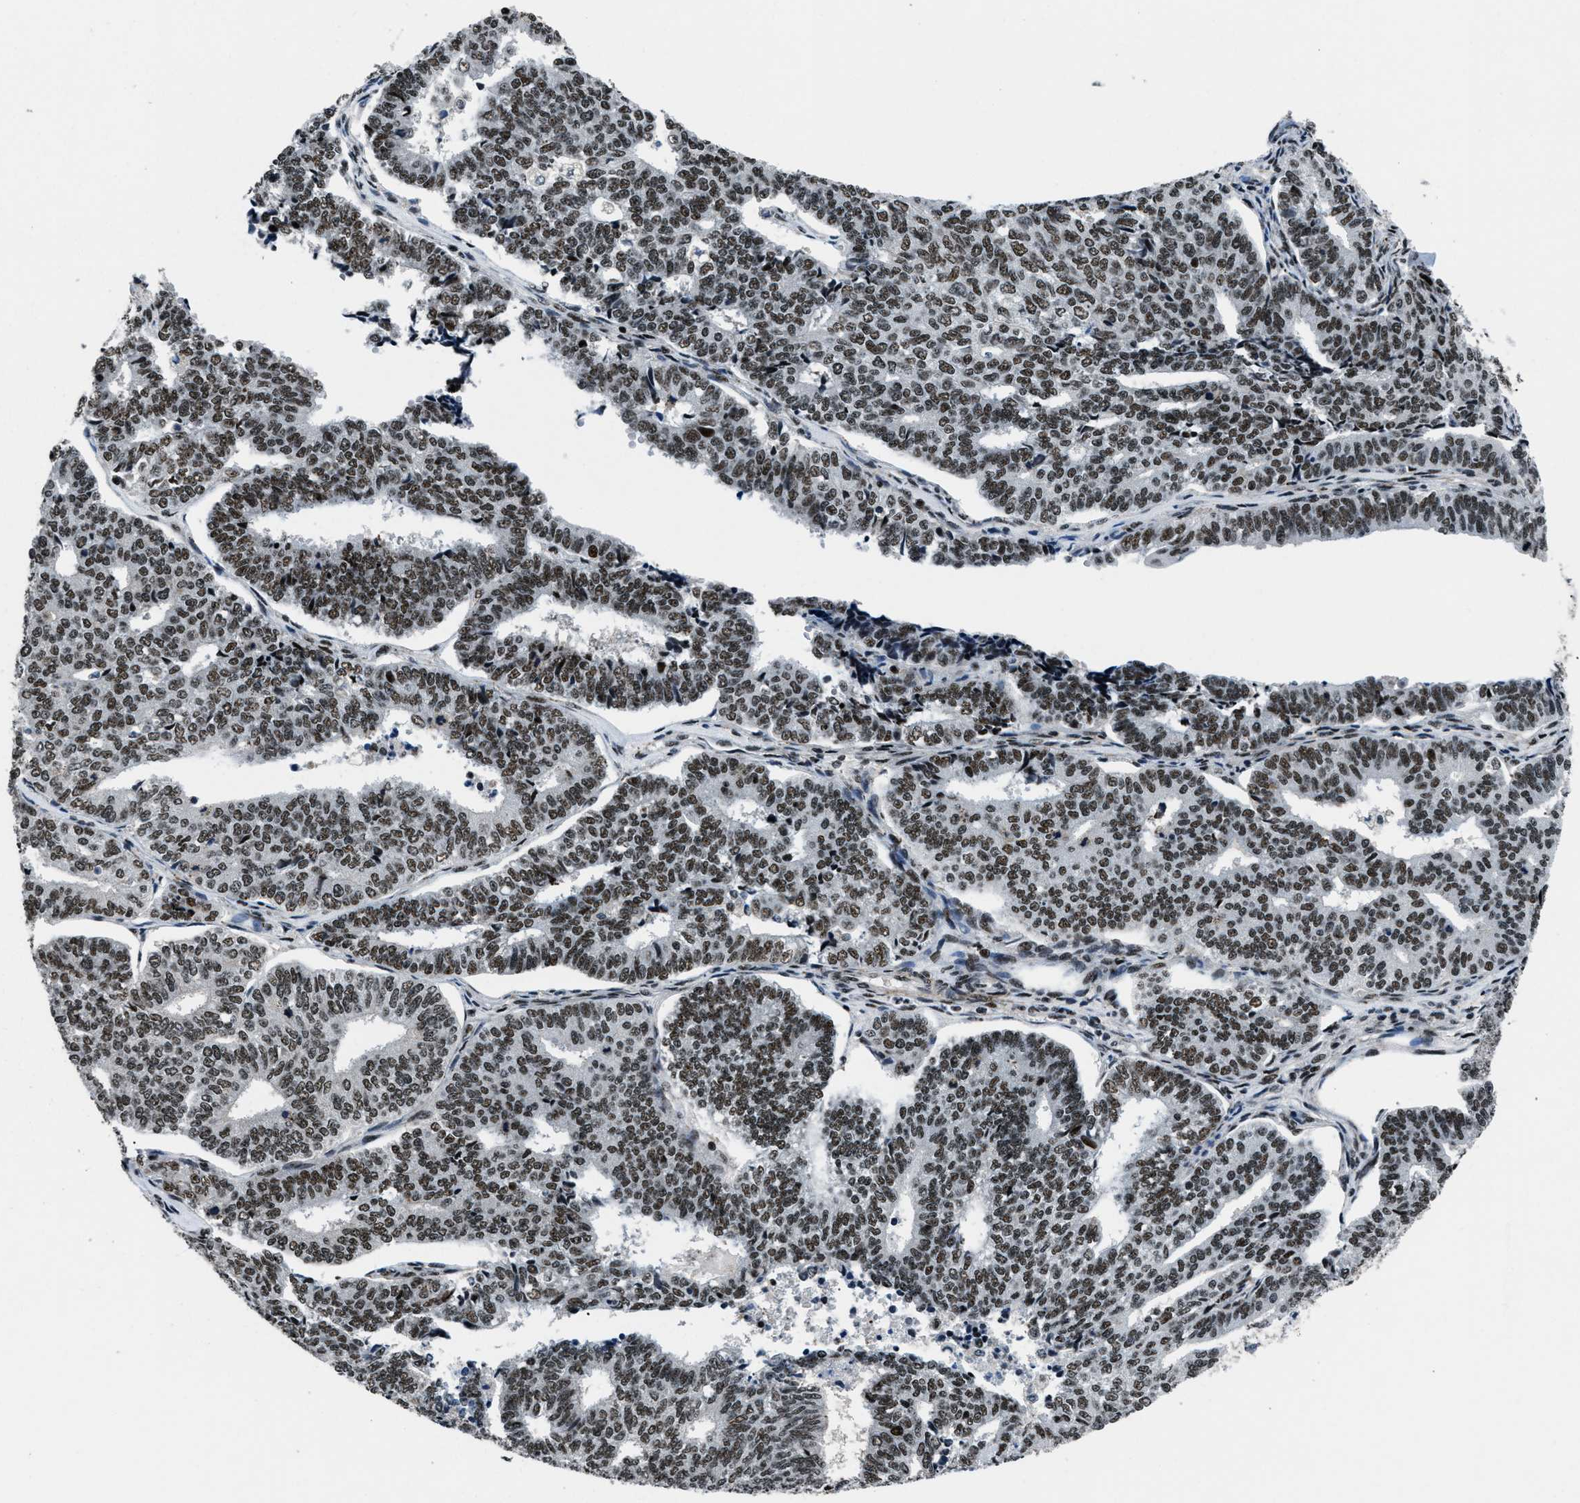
{"staining": {"intensity": "strong", "quantity": ">75%", "location": "nuclear"}, "tissue": "endometrial cancer", "cell_type": "Tumor cells", "image_type": "cancer", "snomed": [{"axis": "morphology", "description": "Adenocarcinoma, NOS"}, {"axis": "topography", "description": "Endometrium"}], "caption": "The photomicrograph exhibits immunohistochemical staining of endometrial cancer. There is strong nuclear expression is present in about >75% of tumor cells.", "gene": "SMARCB1", "patient": {"sex": "female", "age": 70}}